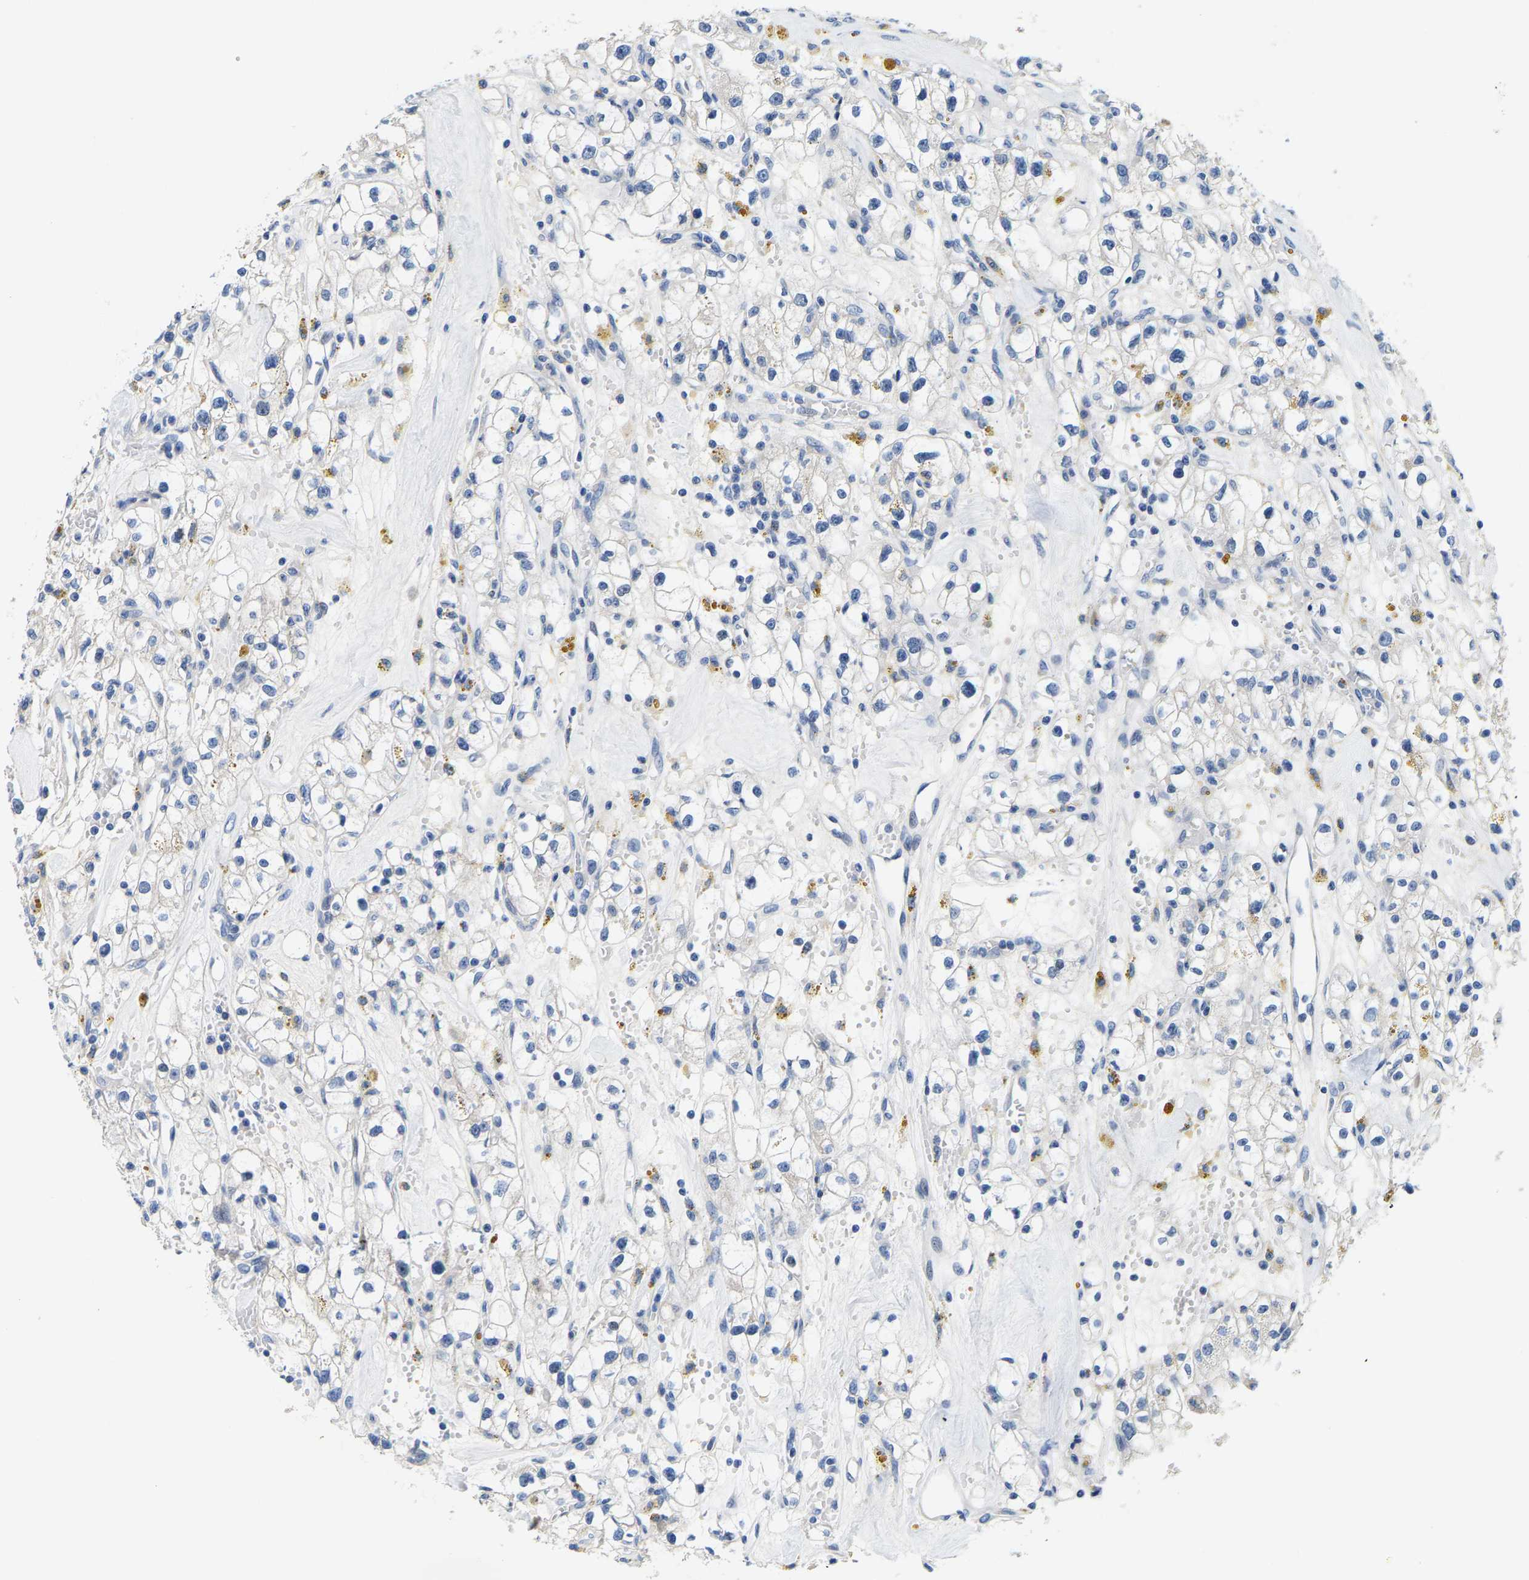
{"staining": {"intensity": "negative", "quantity": "none", "location": "none"}, "tissue": "renal cancer", "cell_type": "Tumor cells", "image_type": "cancer", "snomed": [{"axis": "morphology", "description": "Adenocarcinoma, NOS"}, {"axis": "topography", "description": "Kidney"}], "caption": "DAB (3,3'-diaminobenzidine) immunohistochemical staining of renal cancer demonstrates no significant expression in tumor cells.", "gene": "KLHL1", "patient": {"sex": "male", "age": 56}}